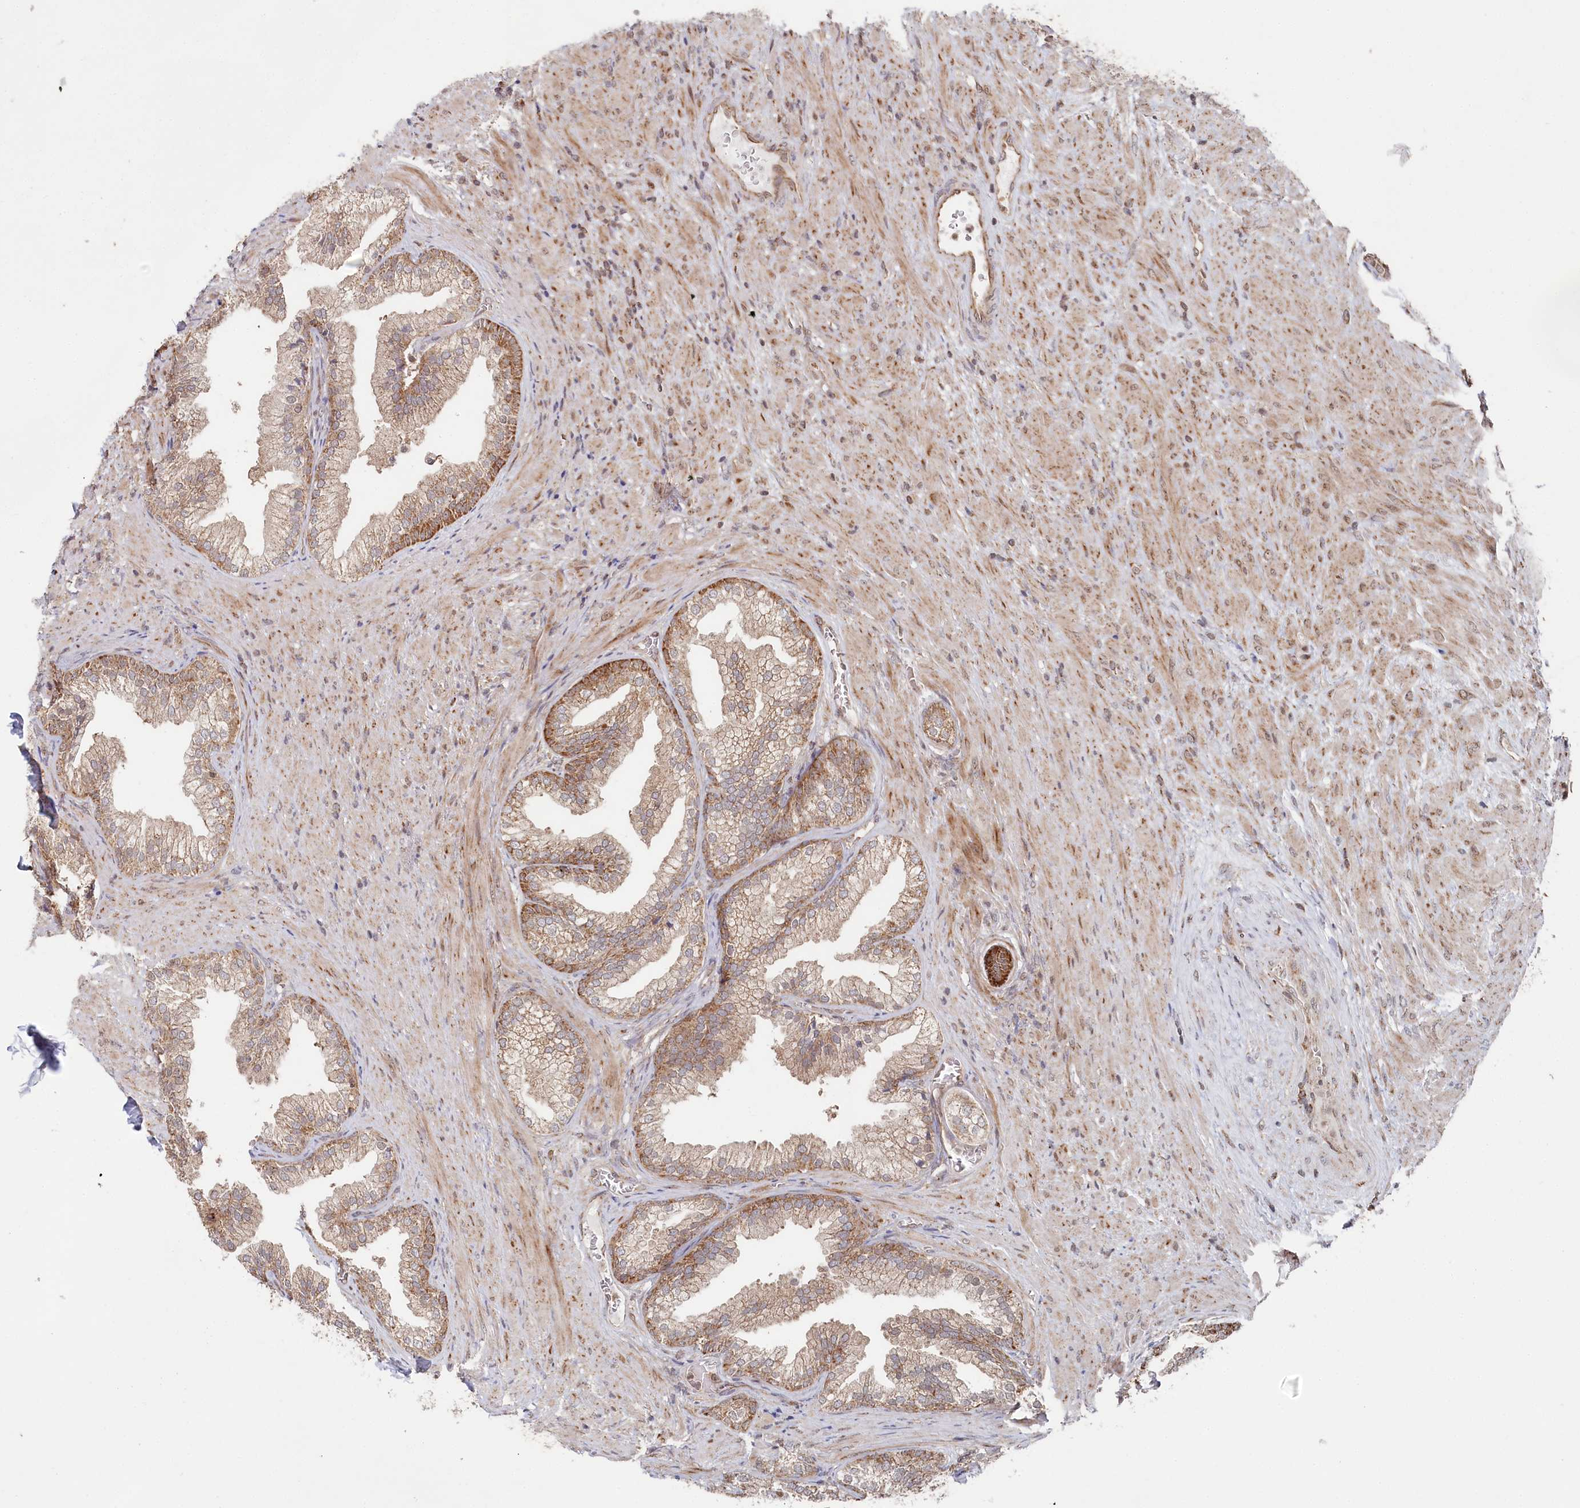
{"staining": {"intensity": "moderate", "quantity": ">75%", "location": "cytoplasmic/membranous"}, "tissue": "prostate", "cell_type": "Glandular cells", "image_type": "normal", "snomed": [{"axis": "morphology", "description": "Normal tissue, NOS"}, {"axis": "topography", "description": "Prostate"}], "caption": "An immunohistochemistry histopathology image of benign tissue is shown. Protein staining in brown highlights moderate cytoplasmic/membranous positivity in prostate within glandular cells. Nuclei are stained in blue.", "gene": "WAPL", "patient": {"sex": "male", "age": 76}}